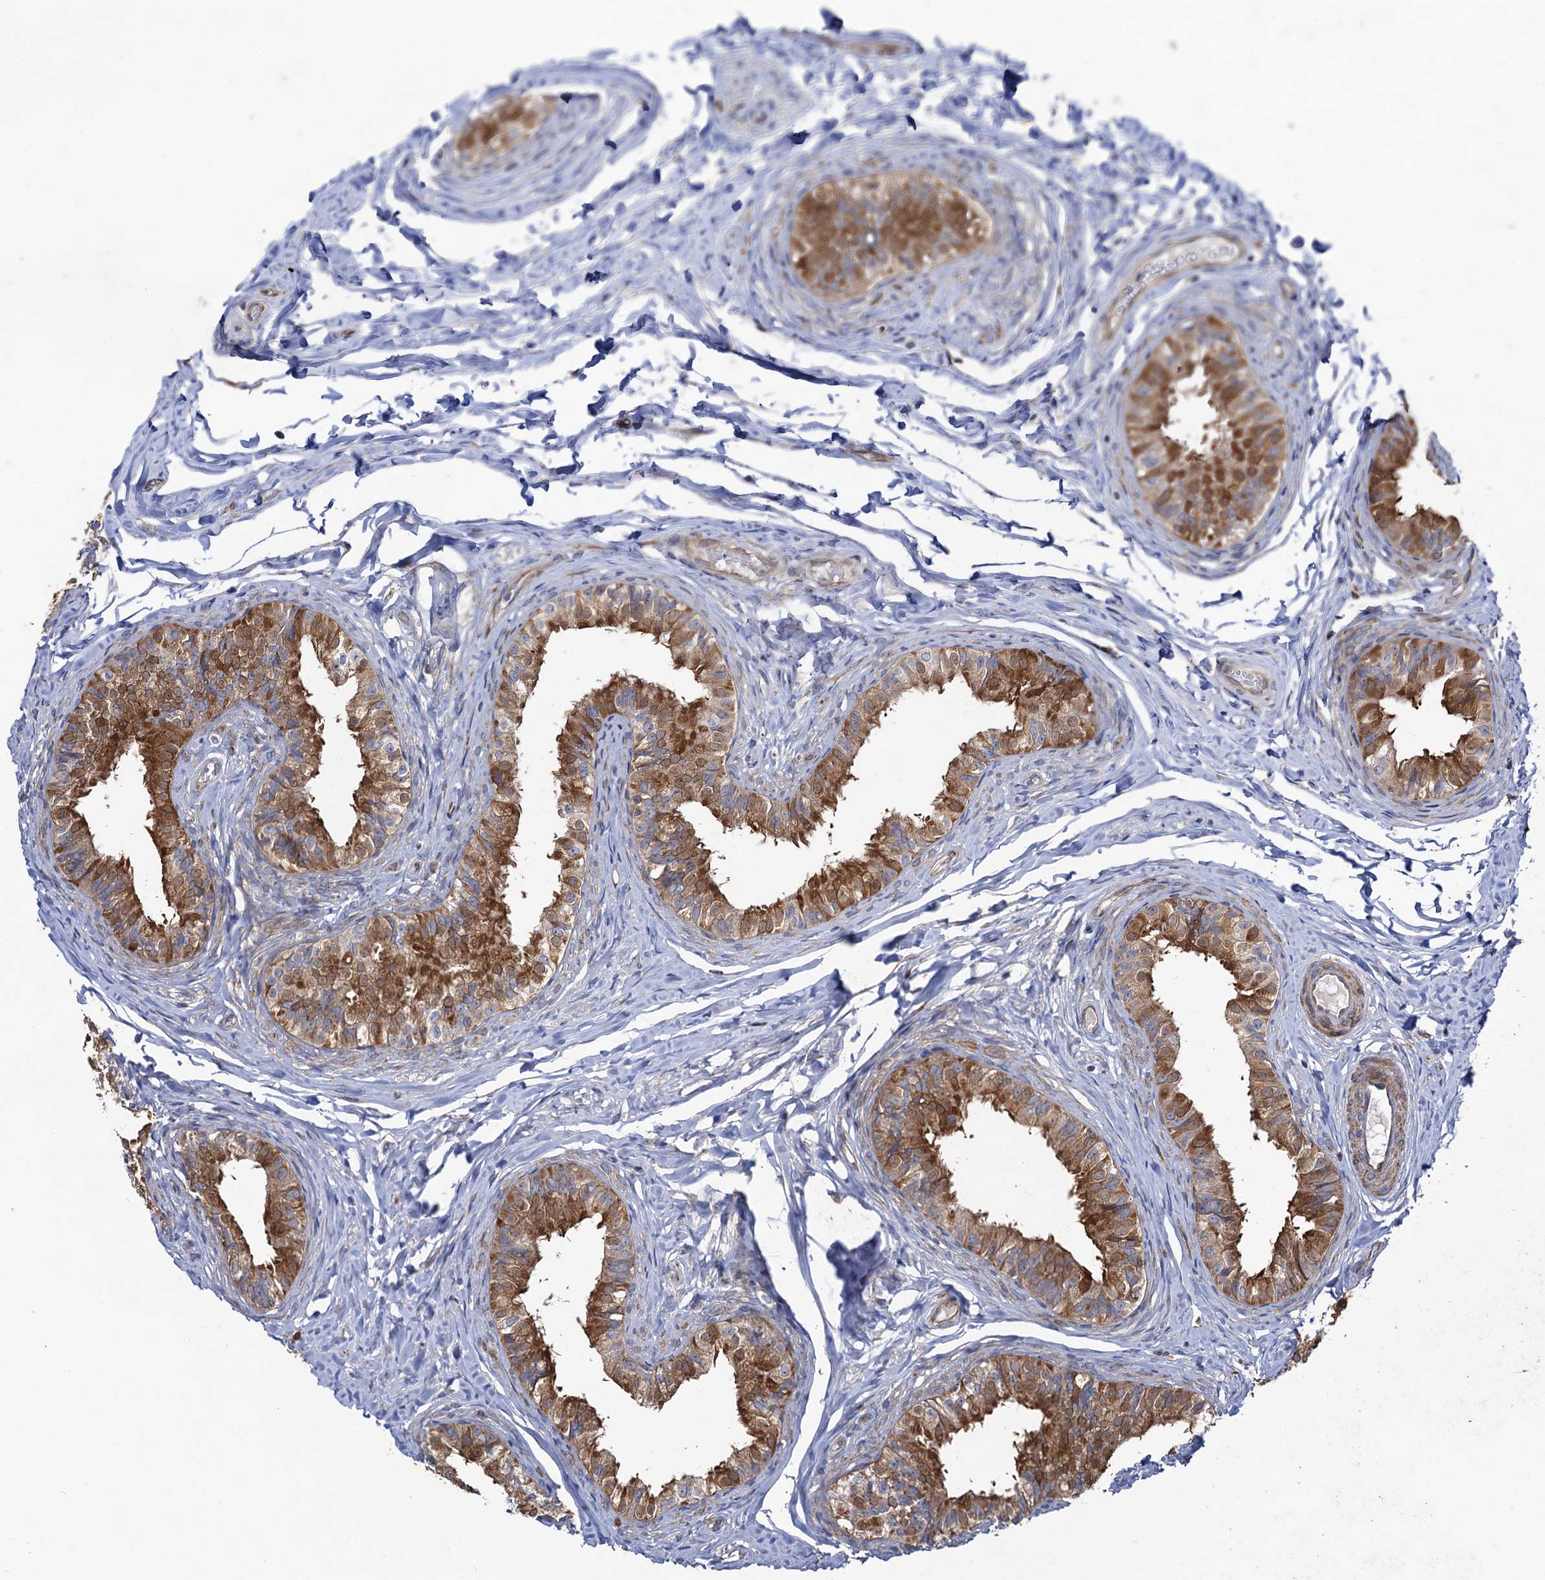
{"staining": {"intensity": "moderate", "quantity": "25%-75%", "location": "cytoplasmic/membranous"}, "tissue": "epididymis", "cell_type": "Glandular cells", "image_type": "normal", "snomed": [{"axis": "morphology", "description": "Normal tissue, NOS"}, {"axis": "topography", "description": "Epididymis"}], "caption": "IHC (DAB (3,3'-diaminobenzidine)) staining of normal human epididymis shows moderate cytoplasmic/membranous protein staining in about 25%-75% of glandular cells.", "gene": "DYDC1", "patient": {"sex": "male", "age": 49}}